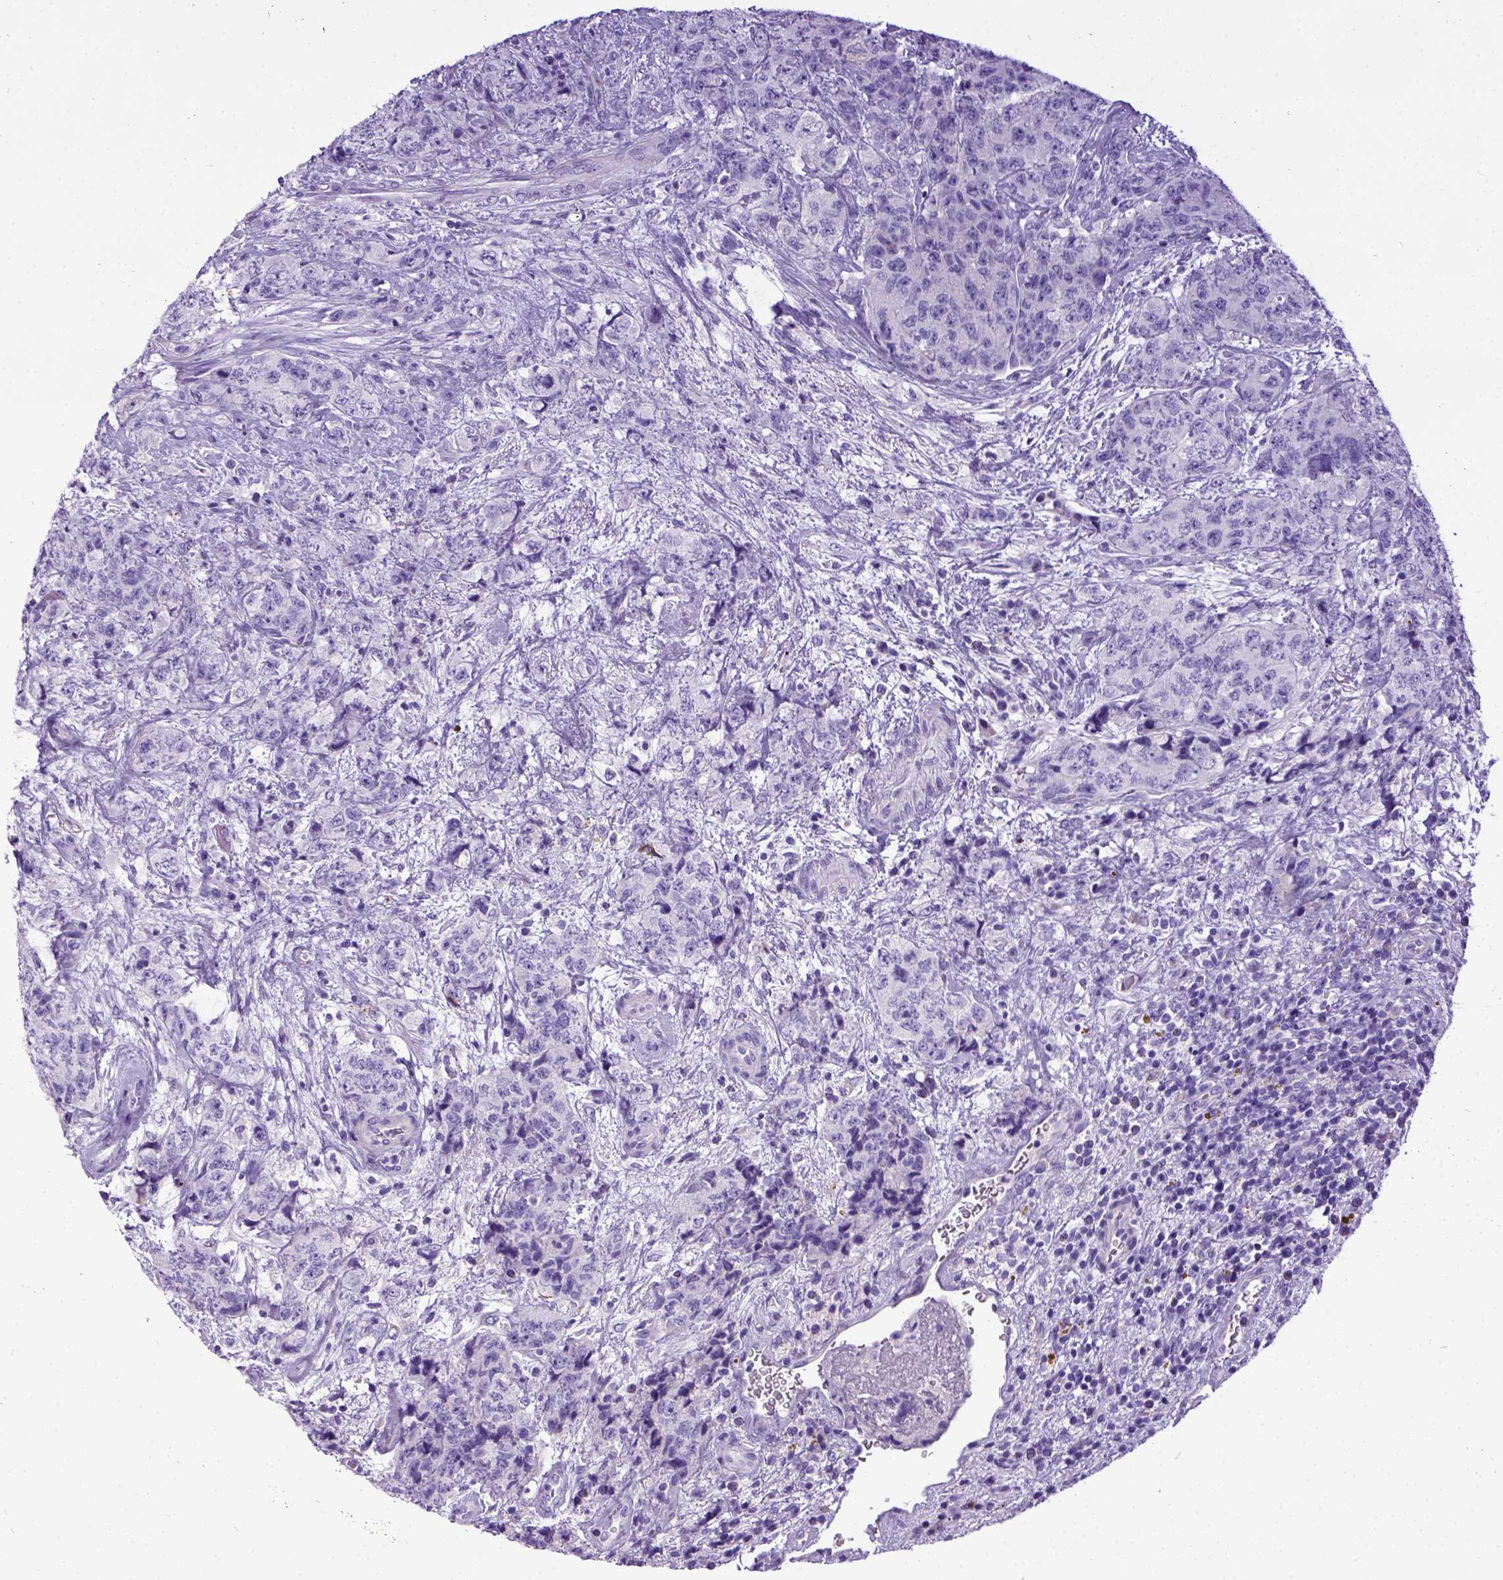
{"staining": {"intensity": "negative", "quantity": "none", "location": "none"}, "tissue": "urothelial cancer", "cell_type": "Tumor cells", "image_type": "cancer", "snomed": [{"axis": "morphology", "description": "Urothelial carcinoma, High grade"}, {"axis": "topography", "description": "Urinary bladder"}], "caption": "Tumor cells show no significant staining in urothelial cancer.", "gene": "IGF2", "patient": {"sex": "female", "age": 78}}